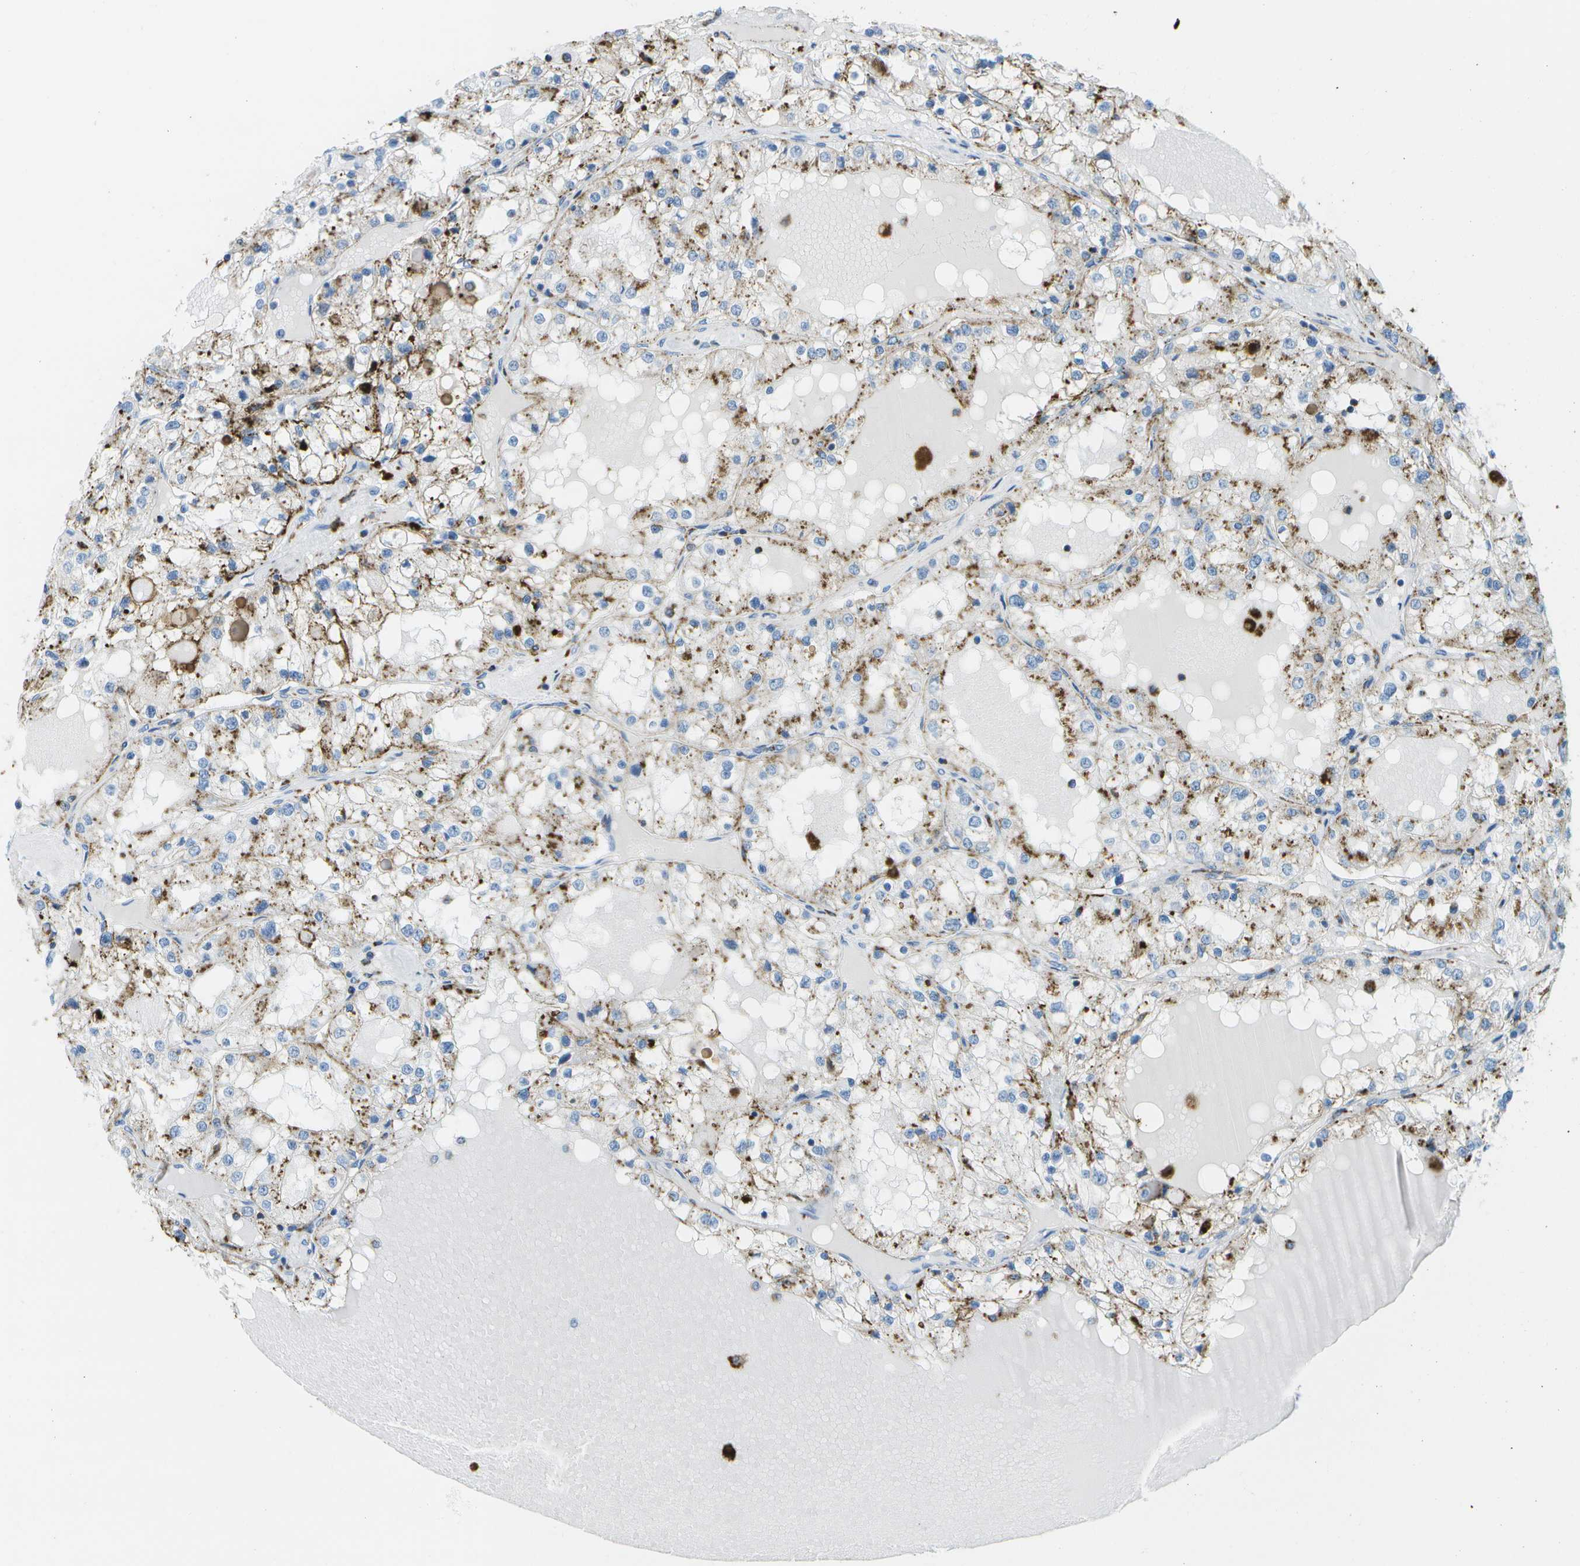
{"staining": {"intensity": "moderate", "quantity": ">75%", "location": "cytoplasmic/membranous"}, "tissue": "renal cancer", "cell_type": "Tumor cells", "image_type": "cancer", "snomed": [{"axis": "morphology", "description": "Adenocarcinoma, NOS"}, {"axis": "topography", "description": "Kidney"}], "caption": "Renal cancer (adenocarcinoma) tissue displays moderate cytoplasmic/membranous expression in approximately >75% of tumor cells", "gene": "PRCP", "patient": {"sex": "male", "age": 68}}